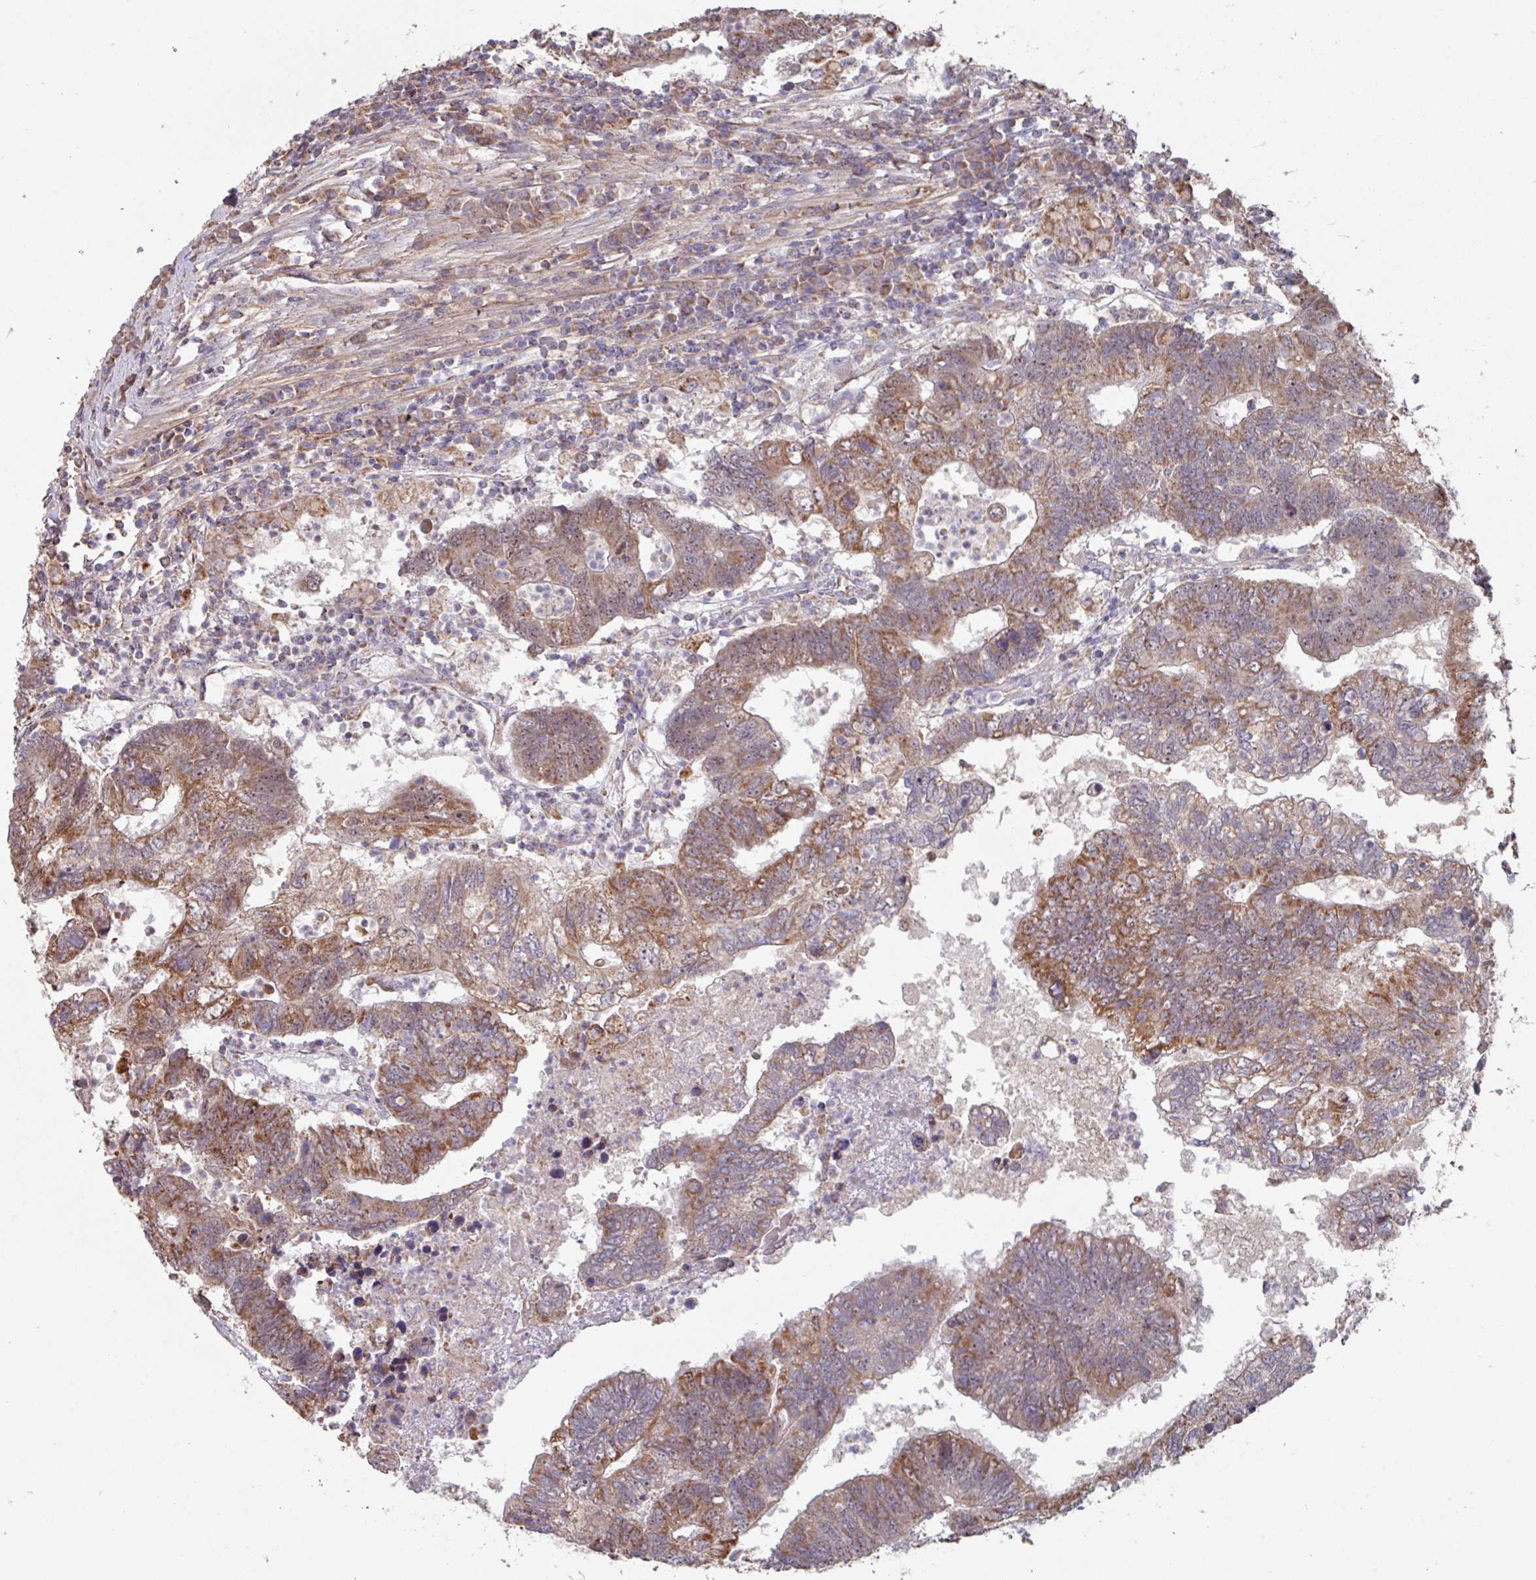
{"staining": {"intensity": "moderate", "quantity": "25%-75%", "location": "cytoplasmic/membranous"}, "tissue": "colorectal cancer", "cell_type": "Tumor cells", "image_type": "cancer", "snomed": [{"axis": "morphology", "description": "Adenocarcinoma, NOS"}, {"axis": "topography", "description": "Colon"}], "caption": "Protein staining exhibits moderate cytoplasmic/membranous staining in approximately 25%-75% of tumor cells in colorectal cancer.", "gene": "COX7C", "patient": {"sex": "female", "age": 48}}